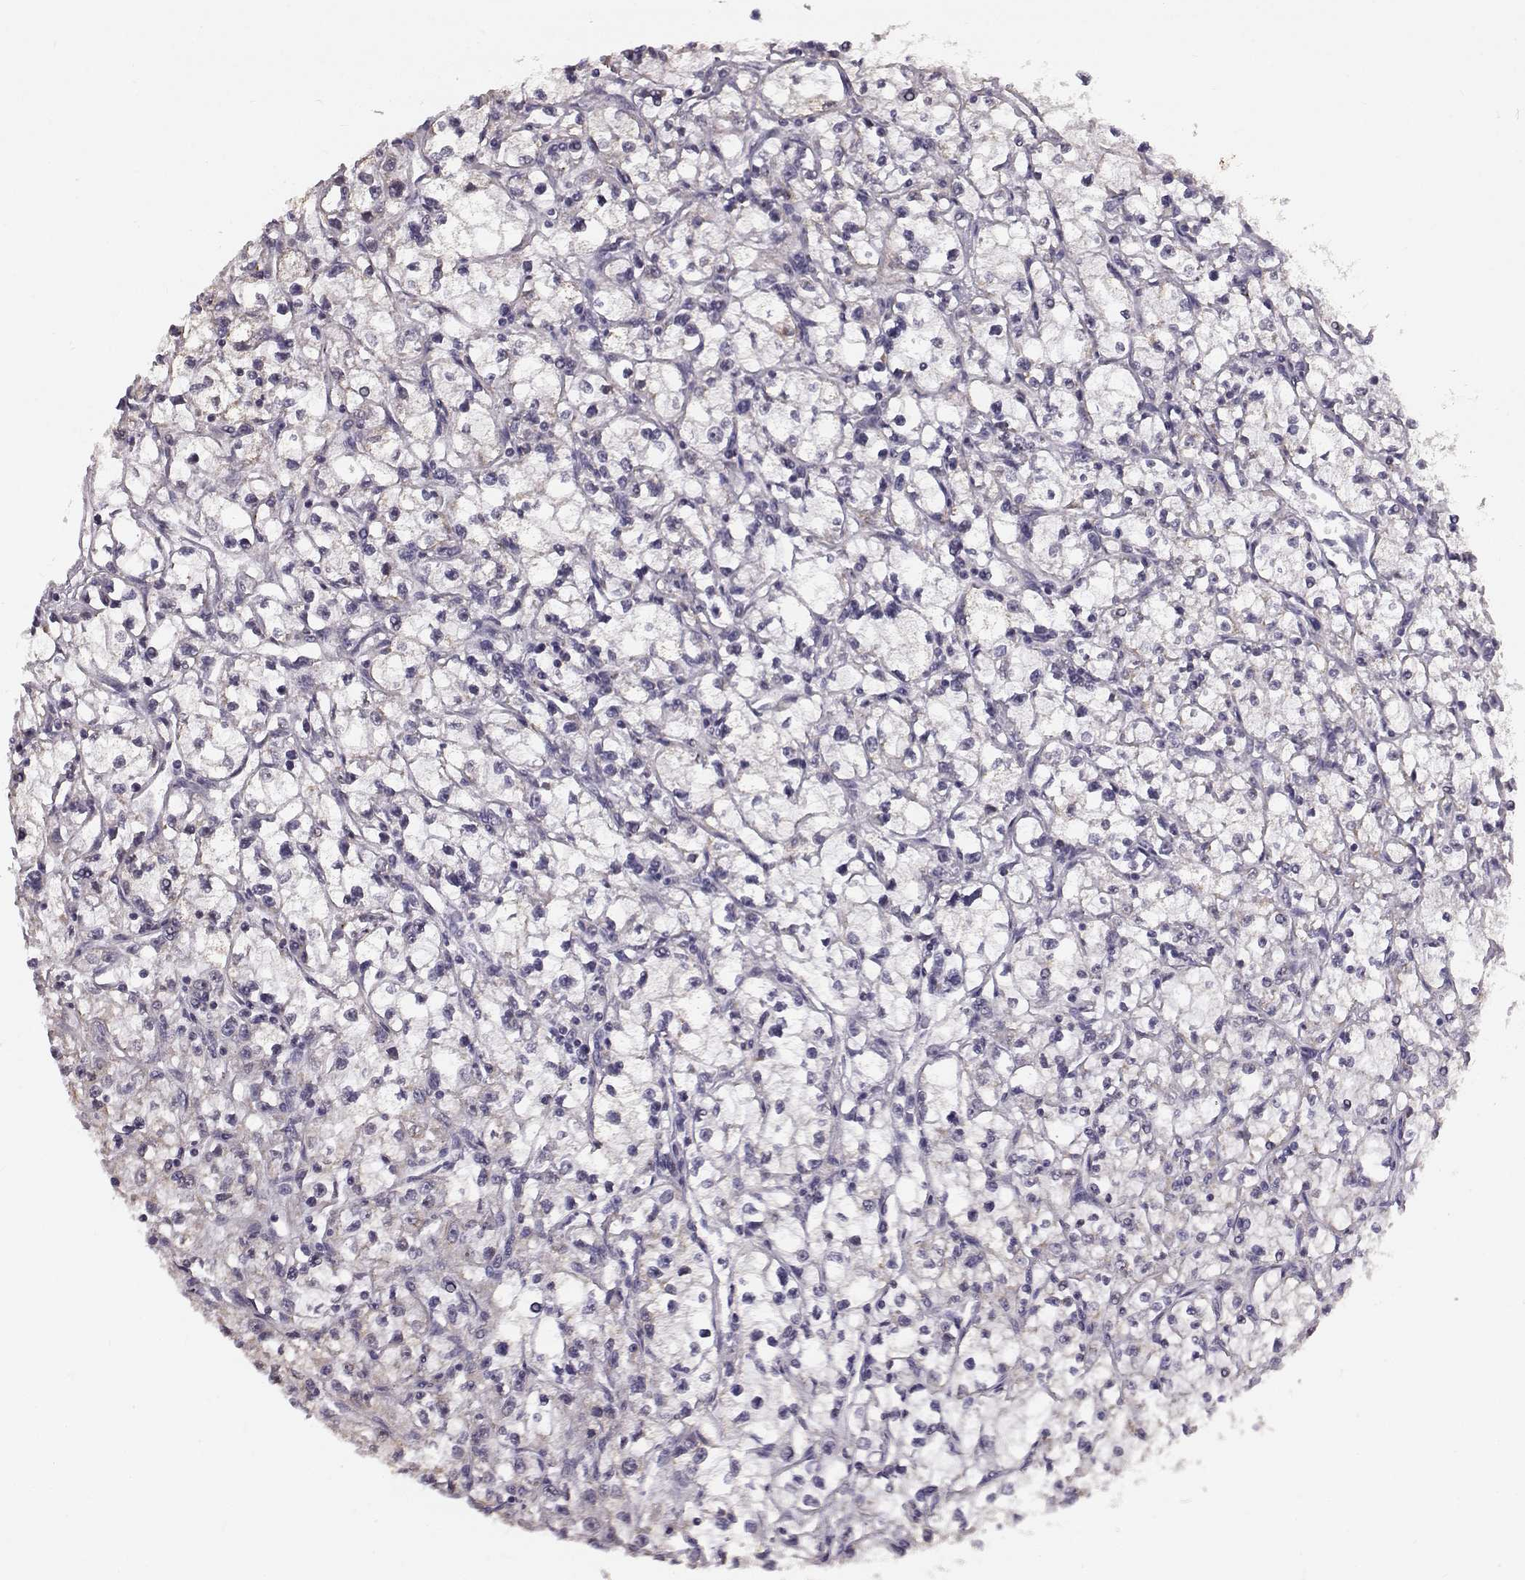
{"staining": {"intensity": "negative", "quantity": "none", "location": "none"}, "tissue": "renal cancer", "cell_type": "Tumor cells", "image_type": "cancer", "snomed": [{"axis": "morphology", "description": "Adenocarcinoma, NOS"}, {"axis": "topography", "description": "Kidney"}], "caption": "Immunohistochemistry of human renal adenocarcinoma demonstrates no staining in tumor cells.", "gene": "ALDH3A1", "patient": {"sex": "male", "age": 67}}